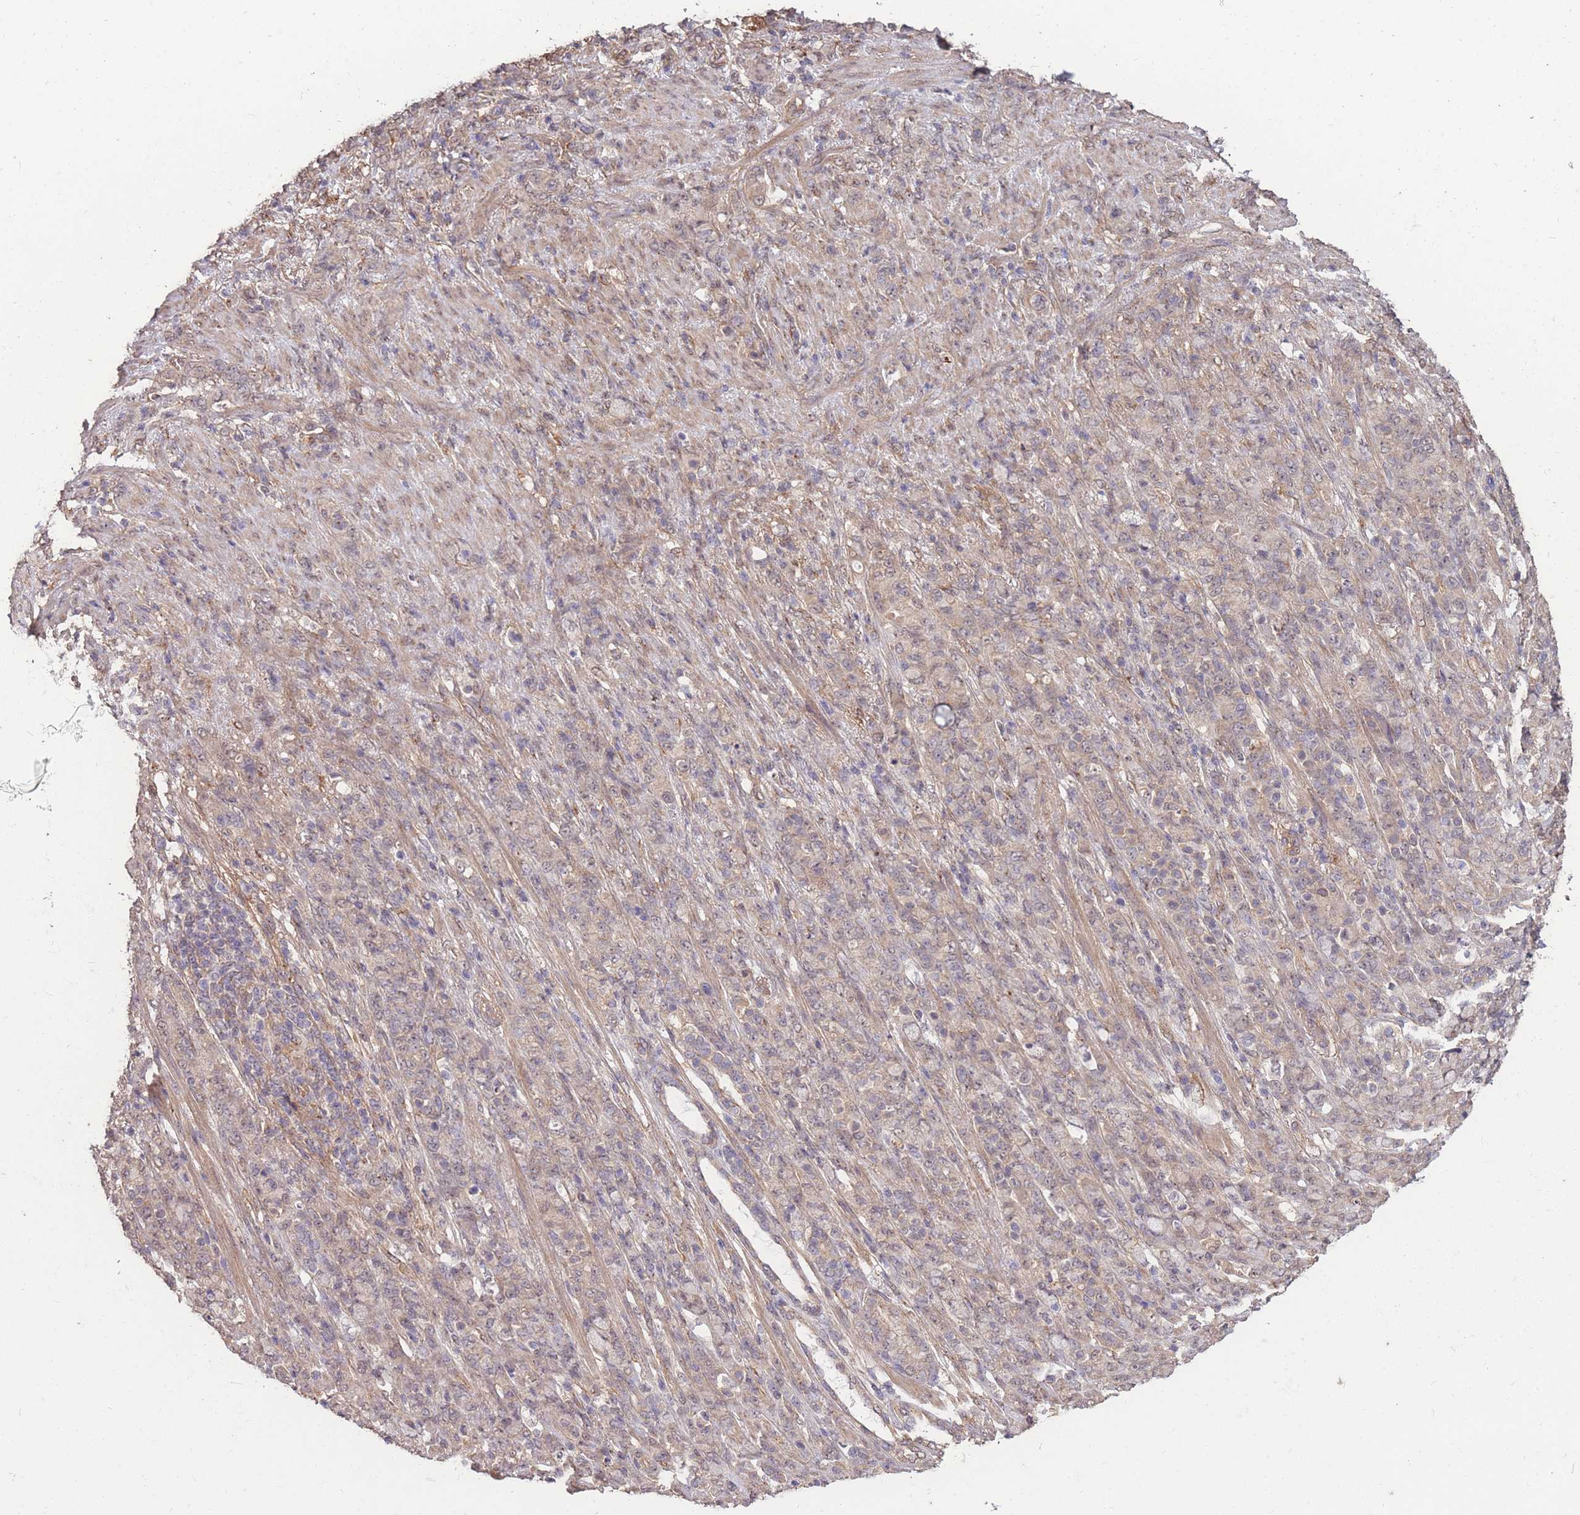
{"staining": {"intensity": "negative", "quantity": "none", "location": "none"}, "tissue": "stomach cancer", "cell_type": "Tumor cells", "image_type": "cancer", "snomed": [{"axis": "morphology", "description": "Adenocarcinoma, NOS"}, {"axis": "topography", "description": "Stomach"}], "caption": "Immunohistochemistry (IHC) image of neoplastic tissue: human adenocarcinoma (stomach) stained with DAB (3,3'-diaminobenzidine) reveals no significant protein expression in tumor cells.", "gene": "DYNC1LI2", "patient": {"sex": "female", "age": 79}}